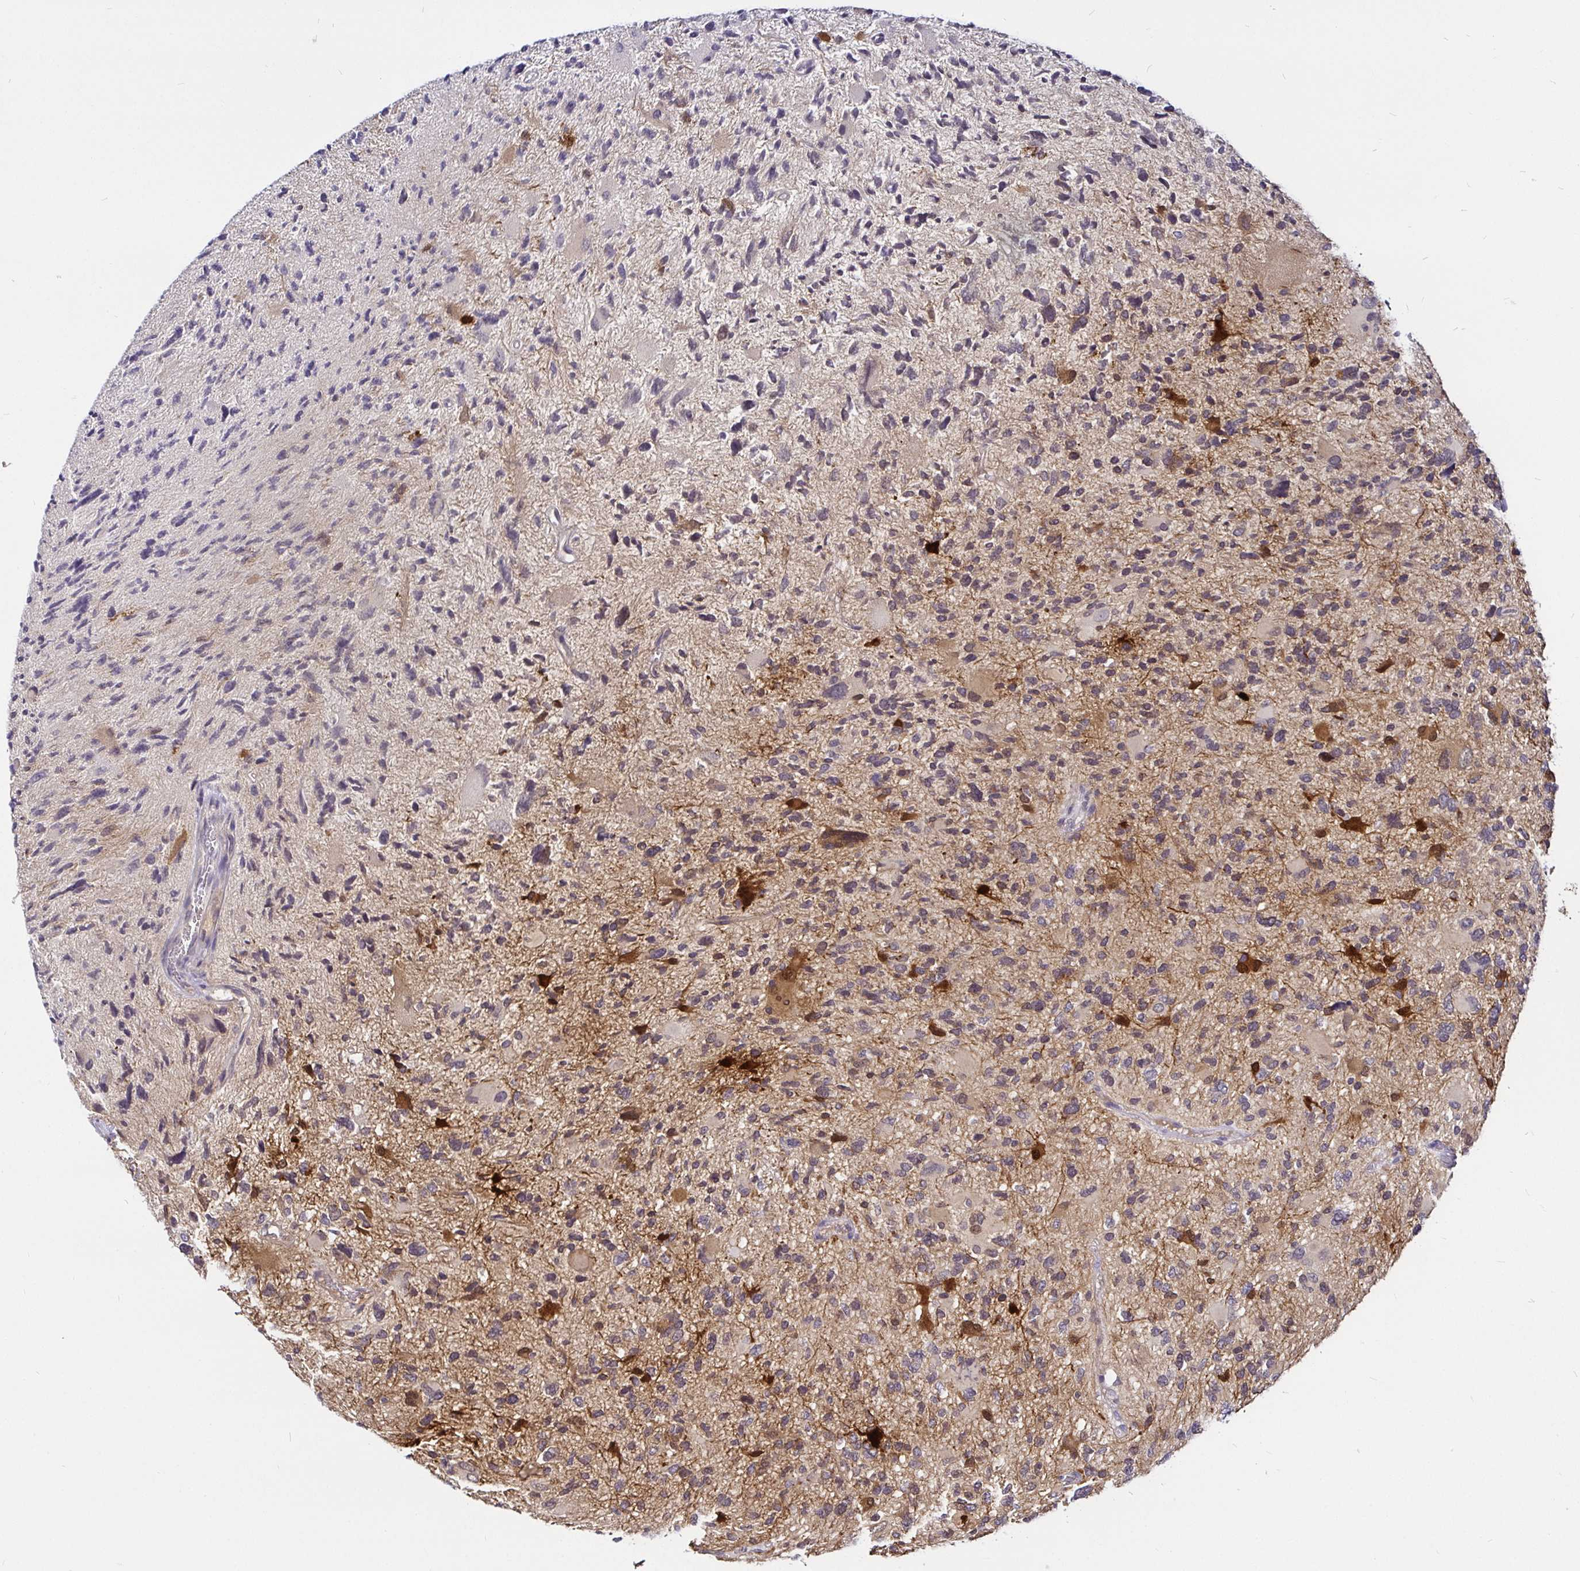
{"staining": {"intensity": "moderate", "quantity": "<25%", "location": "cytoplasmic/membranous"}, "tissue": "glioma", "cell_type": "Tumor cells", "image_type": "cancer", "snomed": [{"axis": "morphology", "description": "Glioma, malignant, High grade"}, {"axis": "topography", "description": "Brain"}], "caption": "DAB (3,3'-diaminobenzidine) immunohistochemical staining of human malignant high-grade glioma shows moderate cytoplasmic/membranous protein positivity in approximately <25% of tumor cells.", "gene": "PGAM2", "patient": {"sex": "female", "age": 11}}